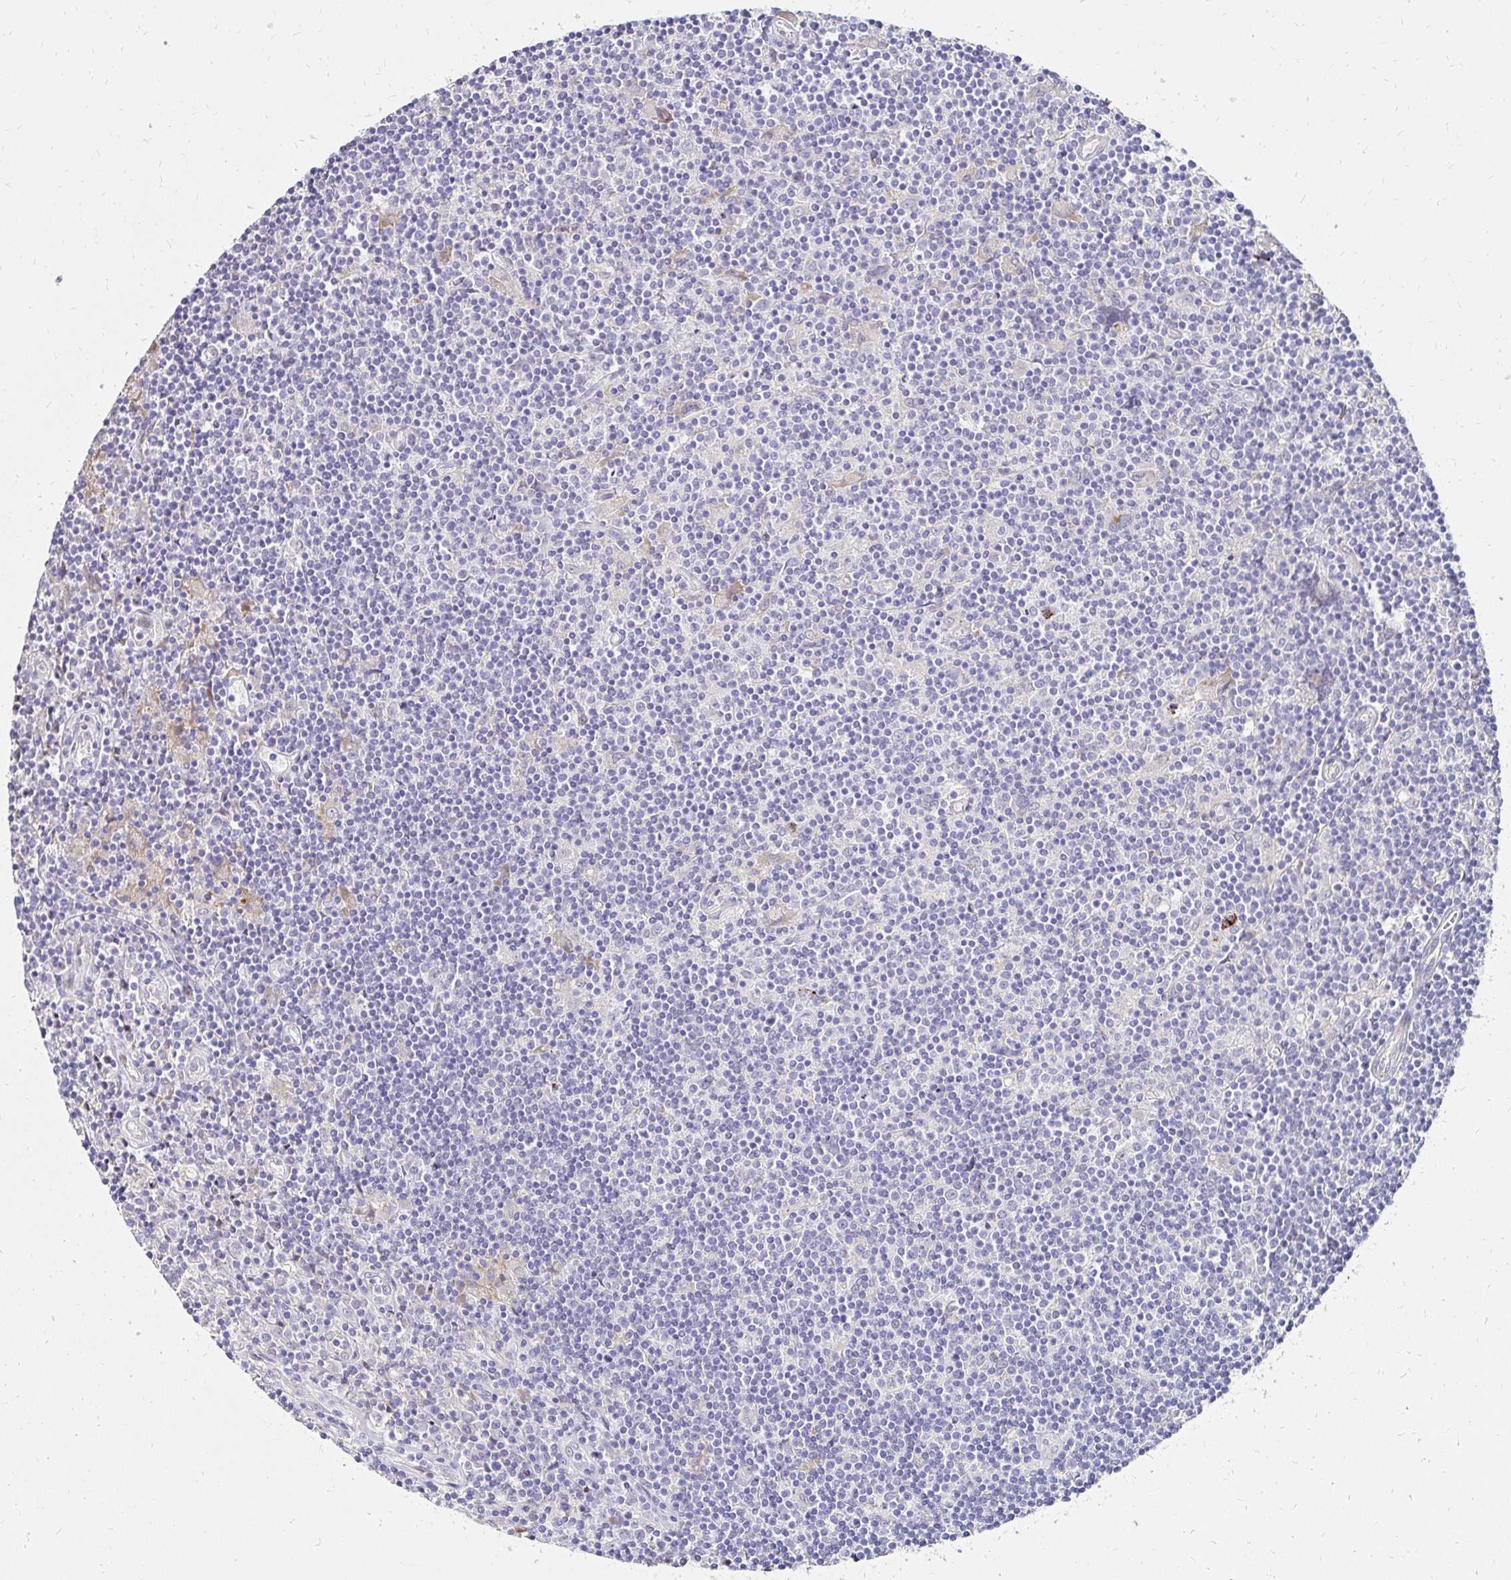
{"staining": {"intensity": "negative", "quantity": "none", "location": "none"}, "tissue": "lymphoma", "cell_type": "Tumor cells", "image_type": "cancer", "snomed": [{"axis": "morphology", "description": "Hodgkin's disease, NOS"}, {"axis": "topography", "description": "Lymph node"}], "caption": "An IHC micrograph of Hodgkin's disease is shown. There is no staining in tumor cells of Hodgkin's disease. (Stains: DAB (3,3'-diaminobenzidine) immunohistochemistry (IHC) with hematoxylin counter stain, Microscopy: brightfield microscopy at high magnification).", "gene": "PRIMA1", "patient": {"sex": "male", "age": 40}}